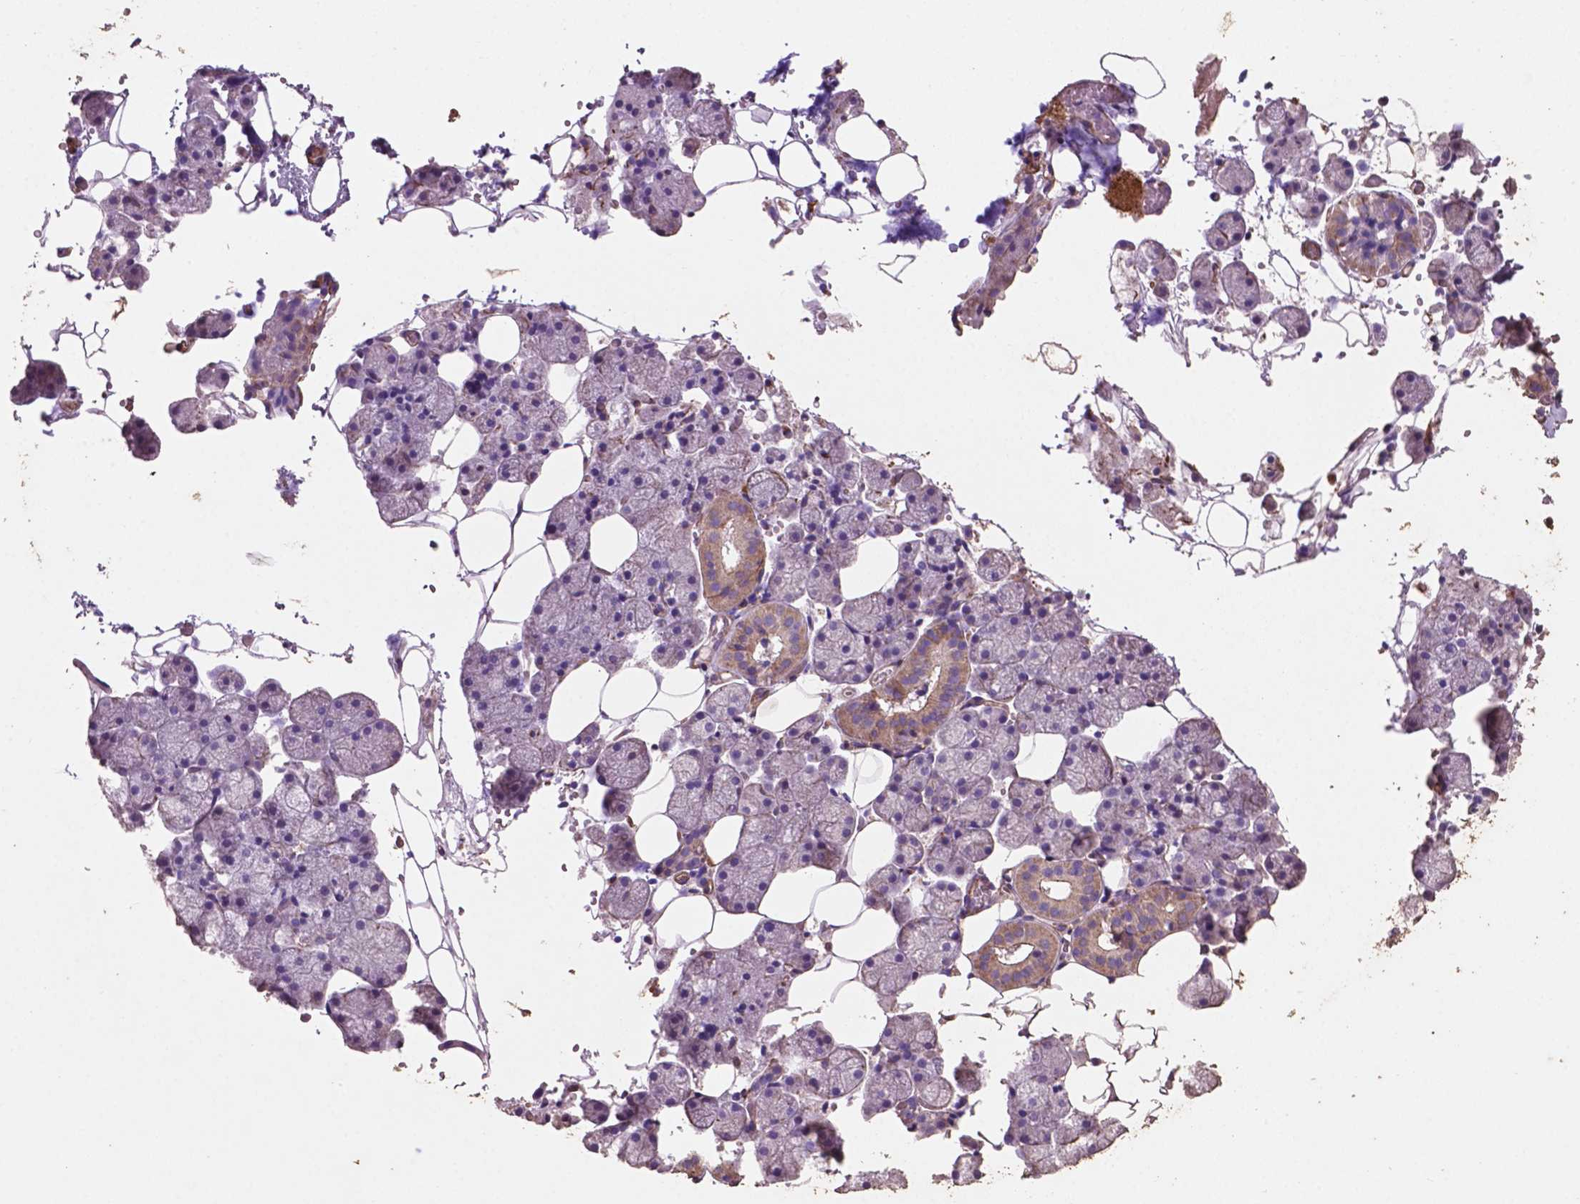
{"staining": {"intensity": "moderate", "quantity": "<25%", "location": "cytoplasmic/membranous"}, "tissue": "salivary gland", "cell_type": "Glandular cells", "image_type": "normal", "snomed": [{"axis": "morphology", "description": "Normal tissue, NOS"}, {"axis": "topography", "description": "Salivary gland"}], "caption": "Human salivary gland stained with a brown dye shows moderate cytoplasmic/membranous positive positivity in approximately <25% of glandular cells.", "gene": "COMMD4", "patient": {"sex": "male", "age": 38}}